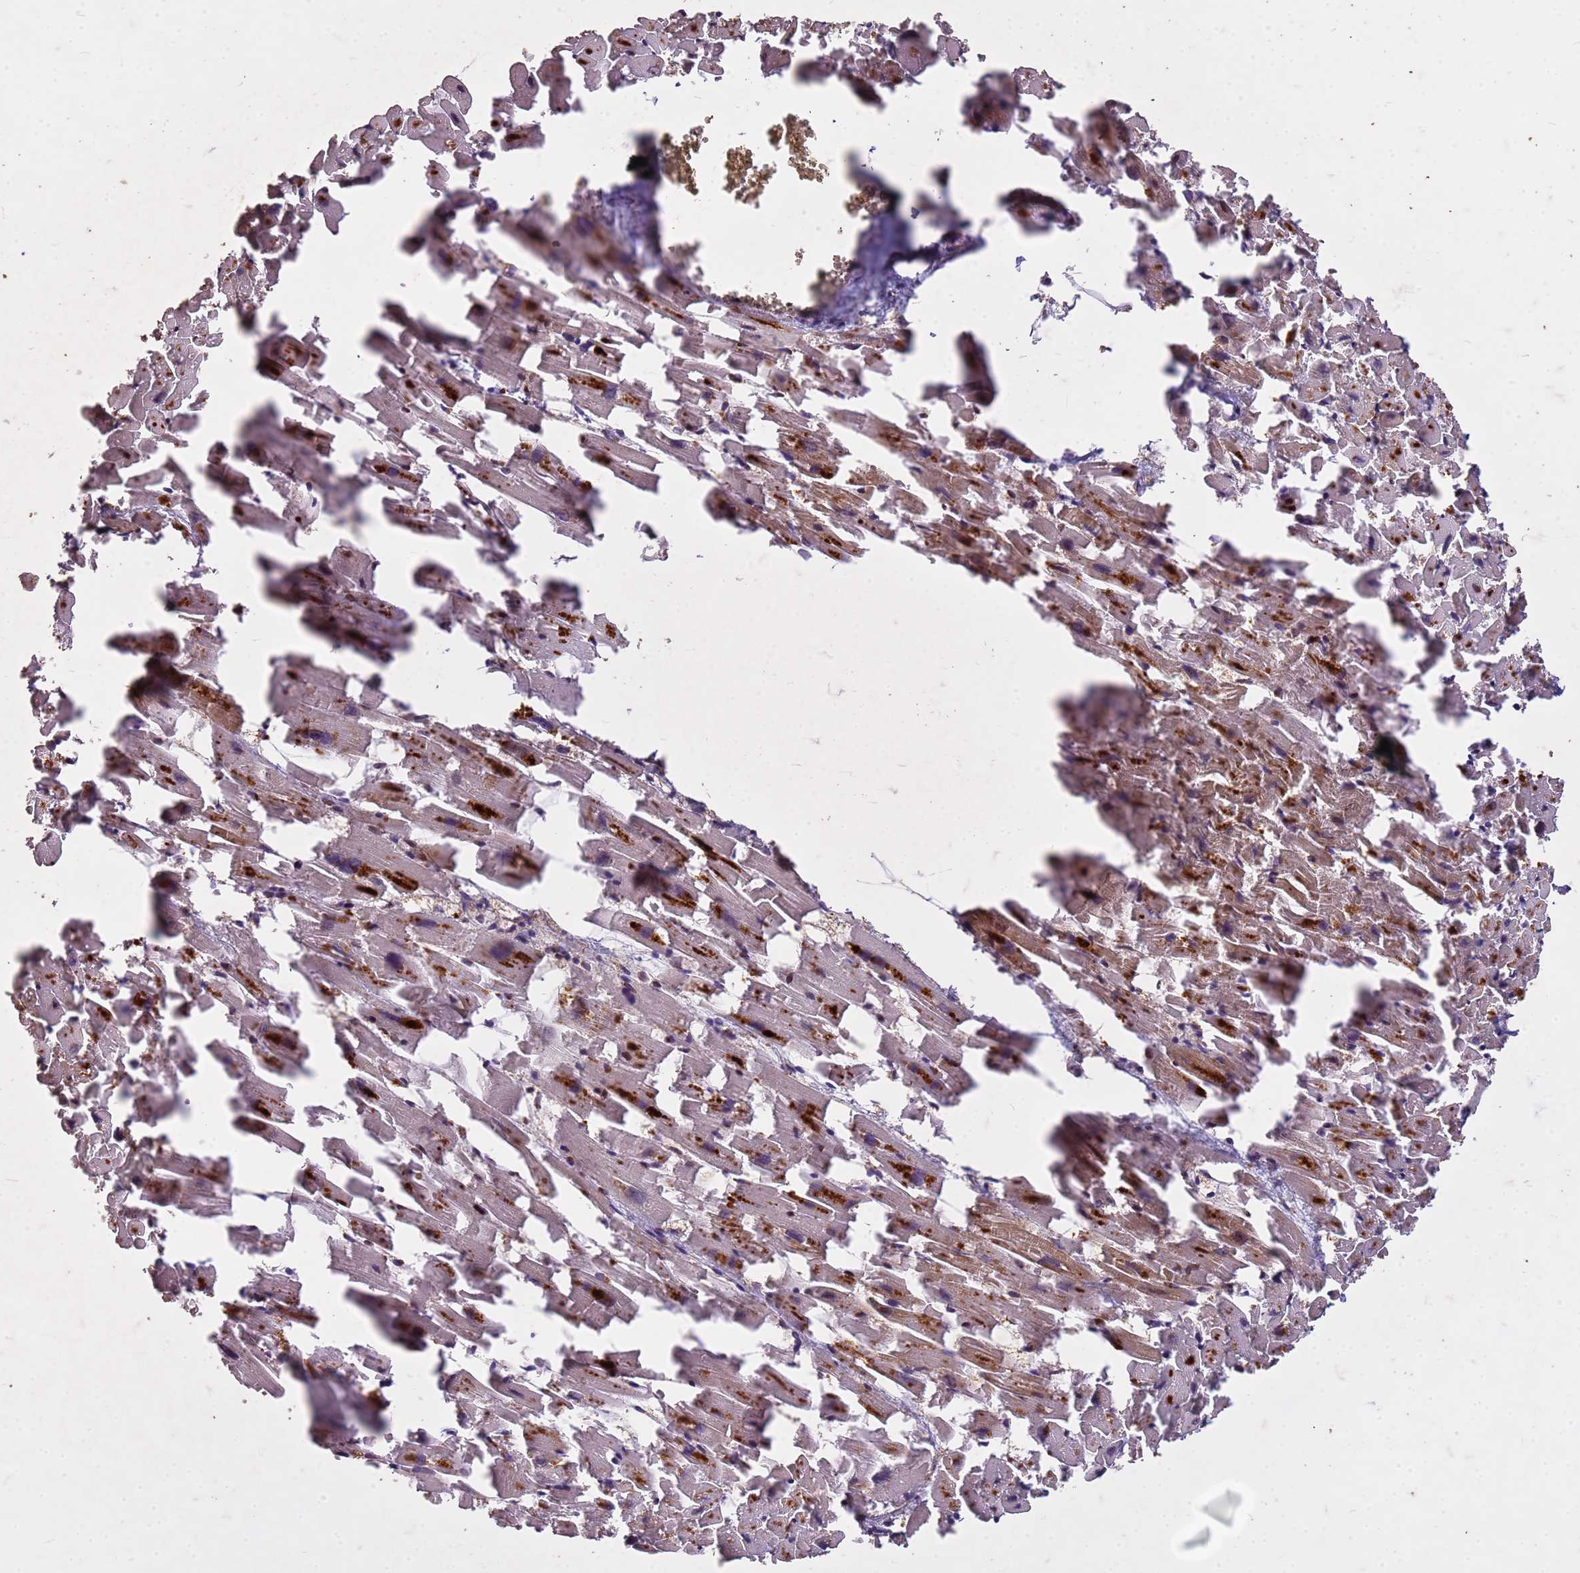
{"staining": {"intensity": "moderate", "quantity": "<25%", "location": "cytoplasmic/membranous"}, "tissue": "heart muscle", "cell_type": "Cardiomyocytes", "image_type": "normal", "snomed": [{"axis": "morphology", "description": "Normal tissue, NOS"}, {"axis": "topography", "description": "Heart"}], "caption": "Immunohistochemical staining of benign heart muscle displays moderate cytoplasmic/membranous protein expression in about <25% of cardiomyocytes.", "gene": "FAM184B", "patient": {"sex": "female", "age": 64}}